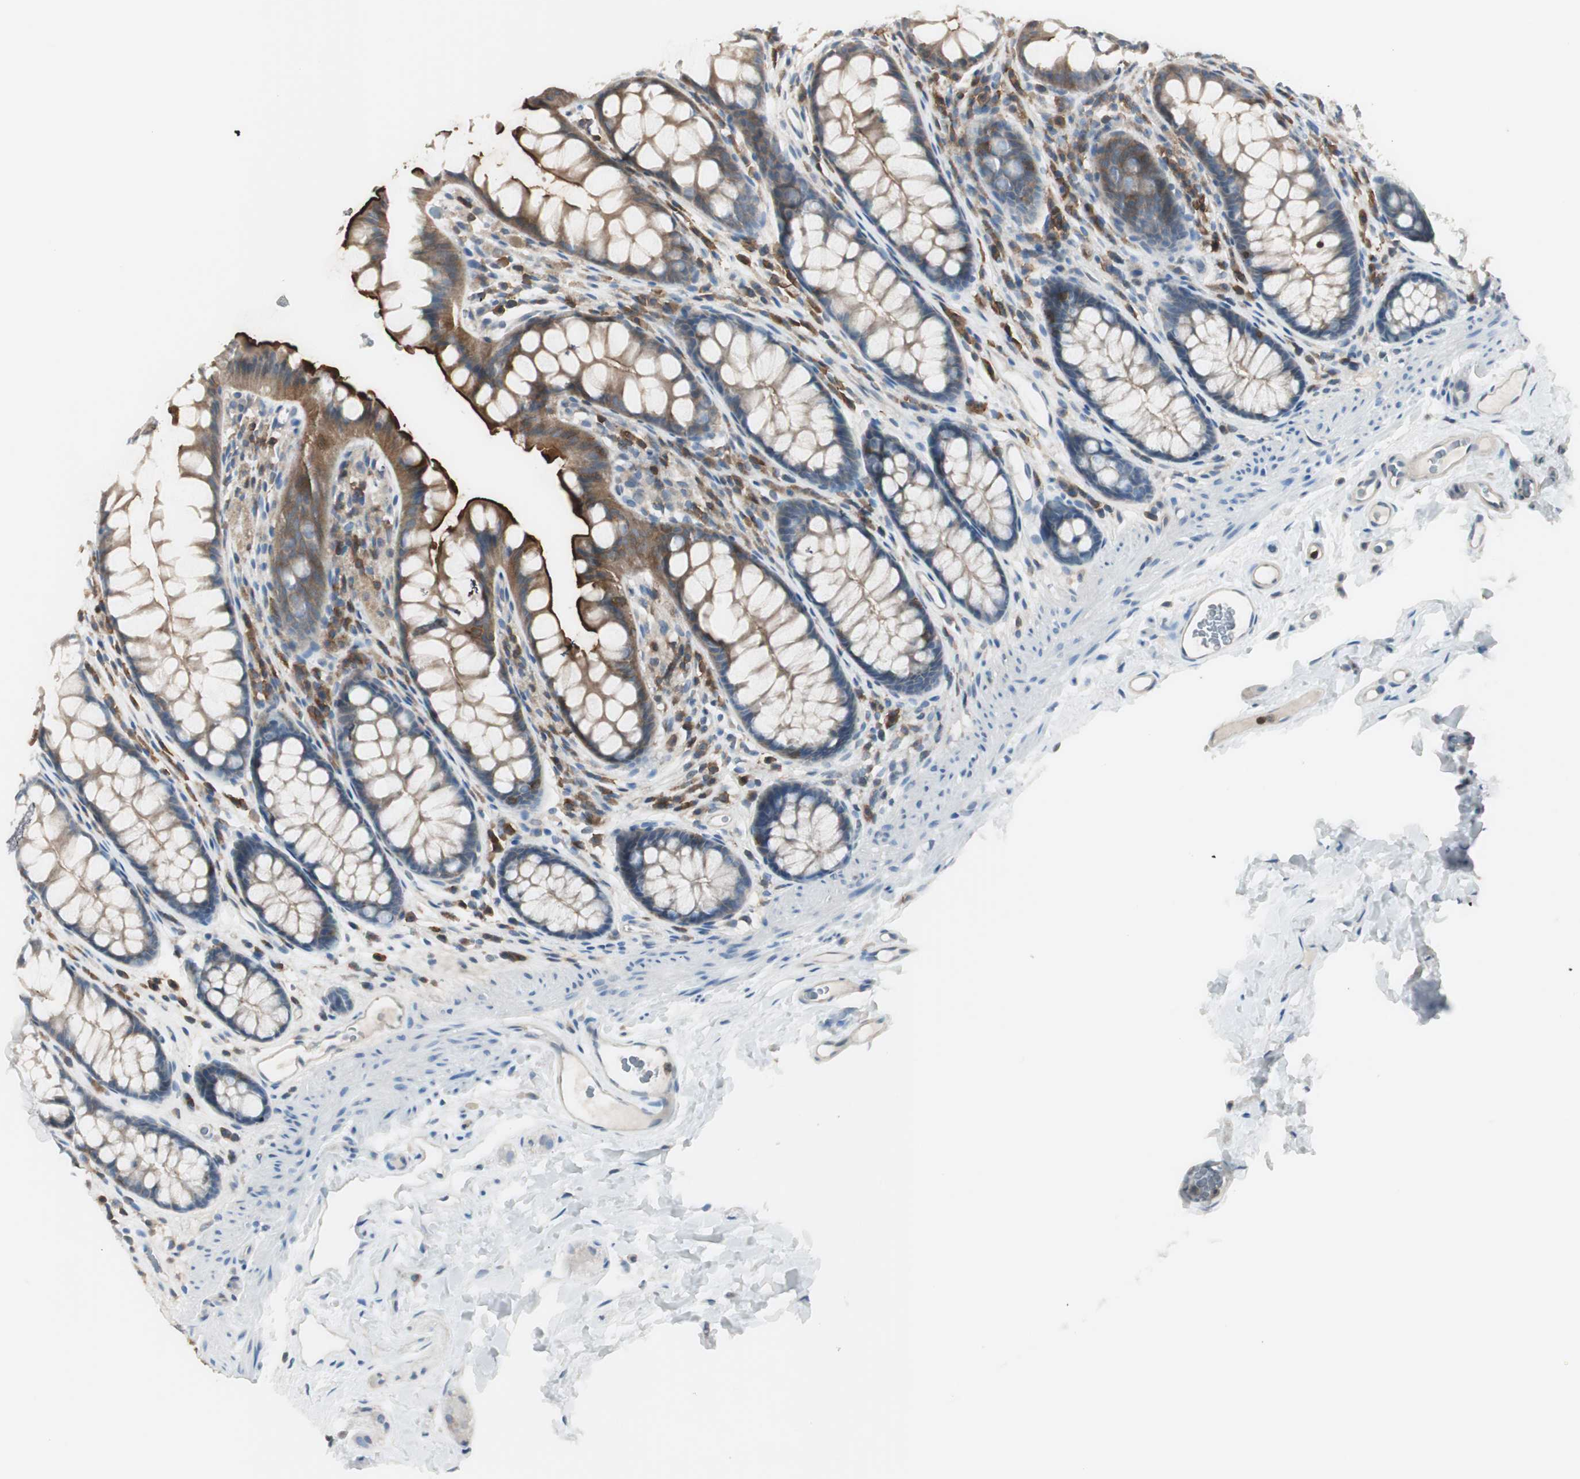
{"staining": {"intensity": "negative", "quantity": "none", "location": "none"}, "tissue": "colon", "cell_type": "Endothelial cells", "image_type": "normal", "snomed": [{"axis": "morphology", "description": "Normal tissue, NOS"}, {"axis": "topography", "description": "Colon"}], "caption": "This is an immunohistochemistry histopathology image of benign colon. There is no positivity in endothelial cells.", "gene": "SLC9A3R1", "patient": {"sex": "female", "age": 55}}